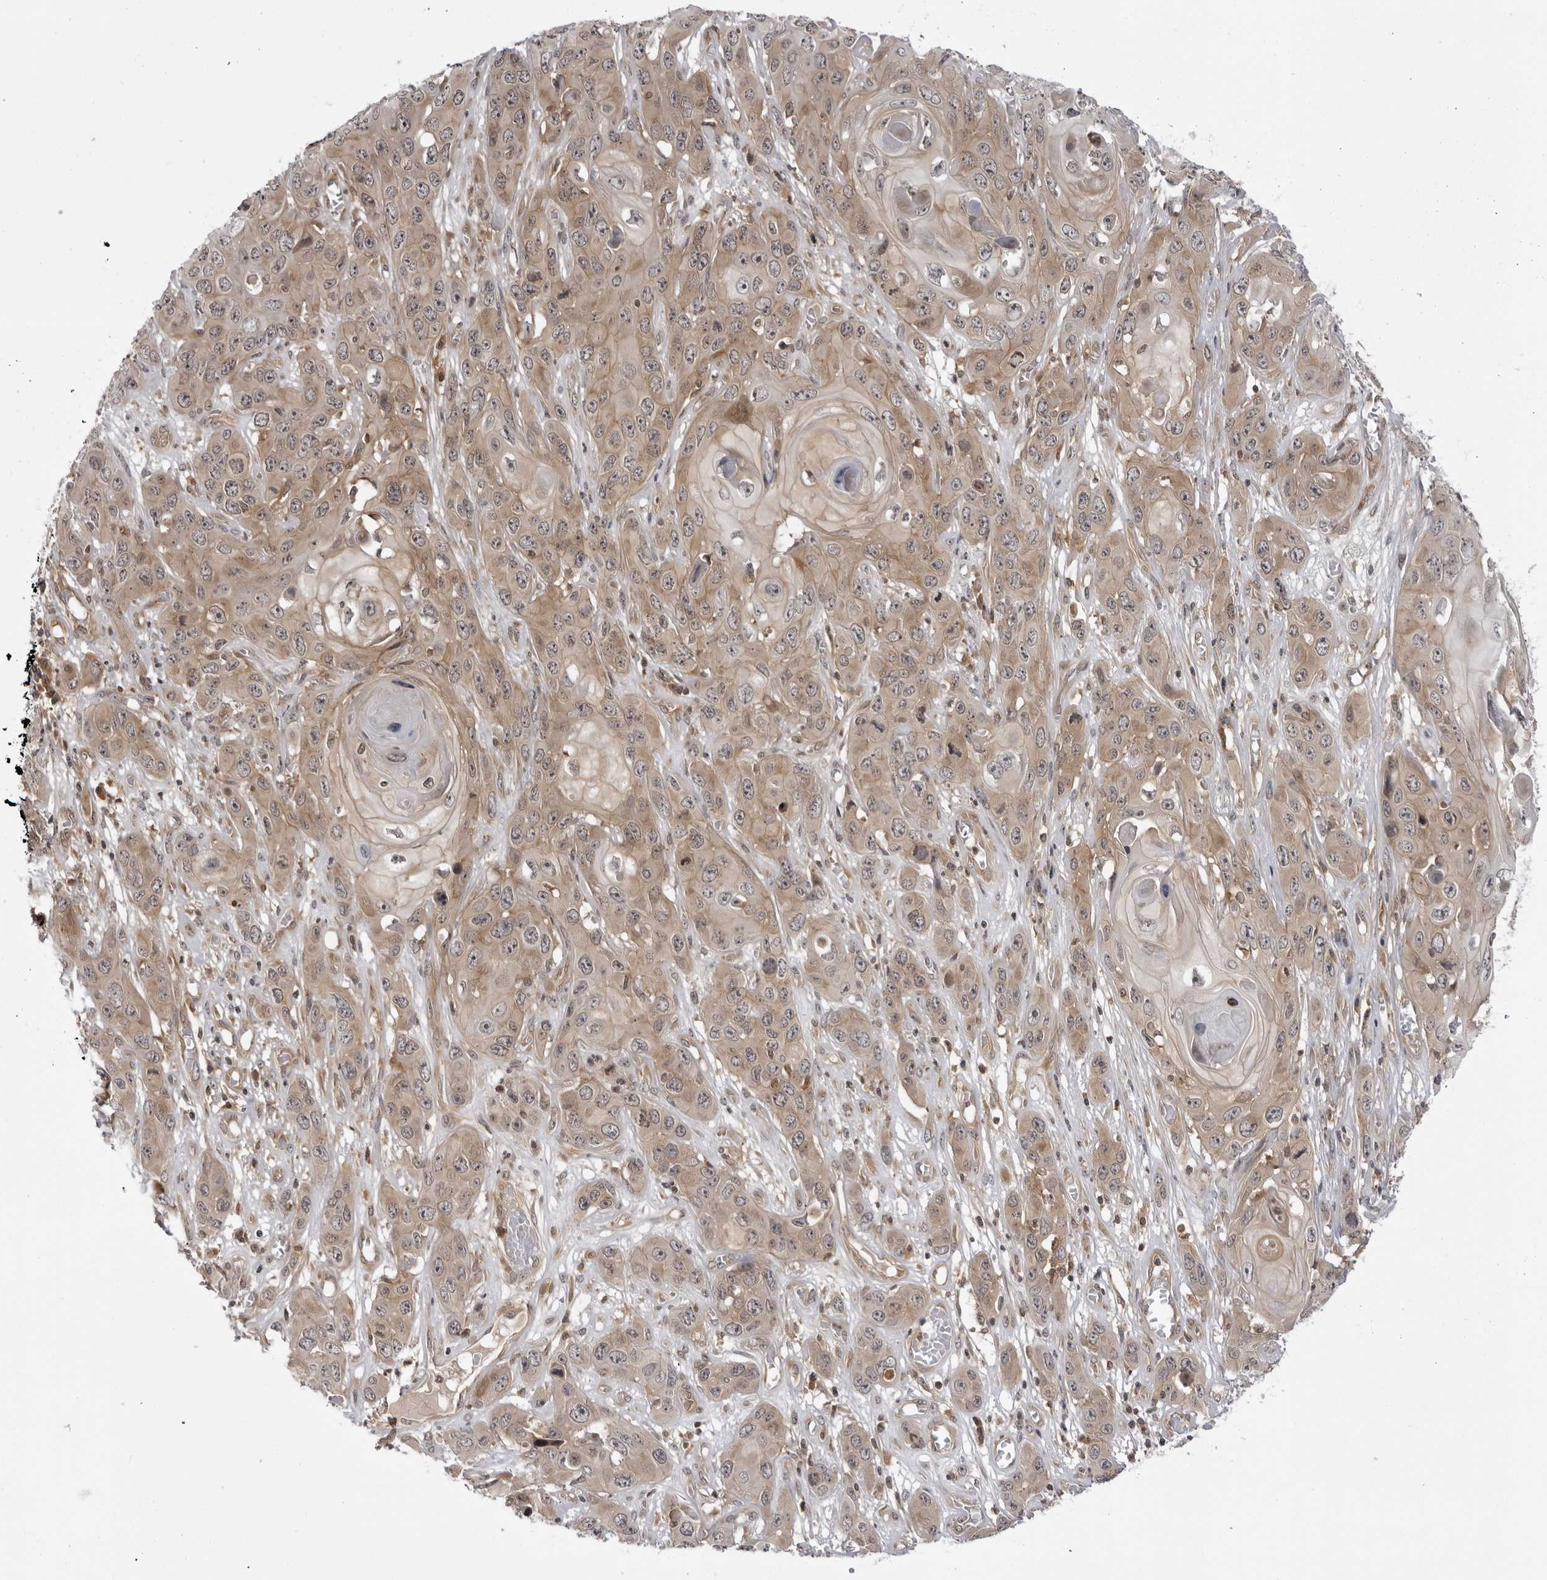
{"staining": {"intensity": "weak", "quantity": ">75%", "location": "cytoplasmic/membranous"}, "tissue": "skin cancer", "cell_type": "Tumor cells", "image_type": "cancer", "snomed": [{"axis": "morphology", "description": "Squamous cell carcinoma, NOS"}, {"axis": "topography", "description": "Skin"}], "caption": "Approximately >75% of tumor cells in human skin squamous cell carcinoma display weak cytoplasmic/membranous protein staining as visualized by brown immunohistochemical staining.", "gene": "USP43", "patient": {"sex": "male", "age": 55}}